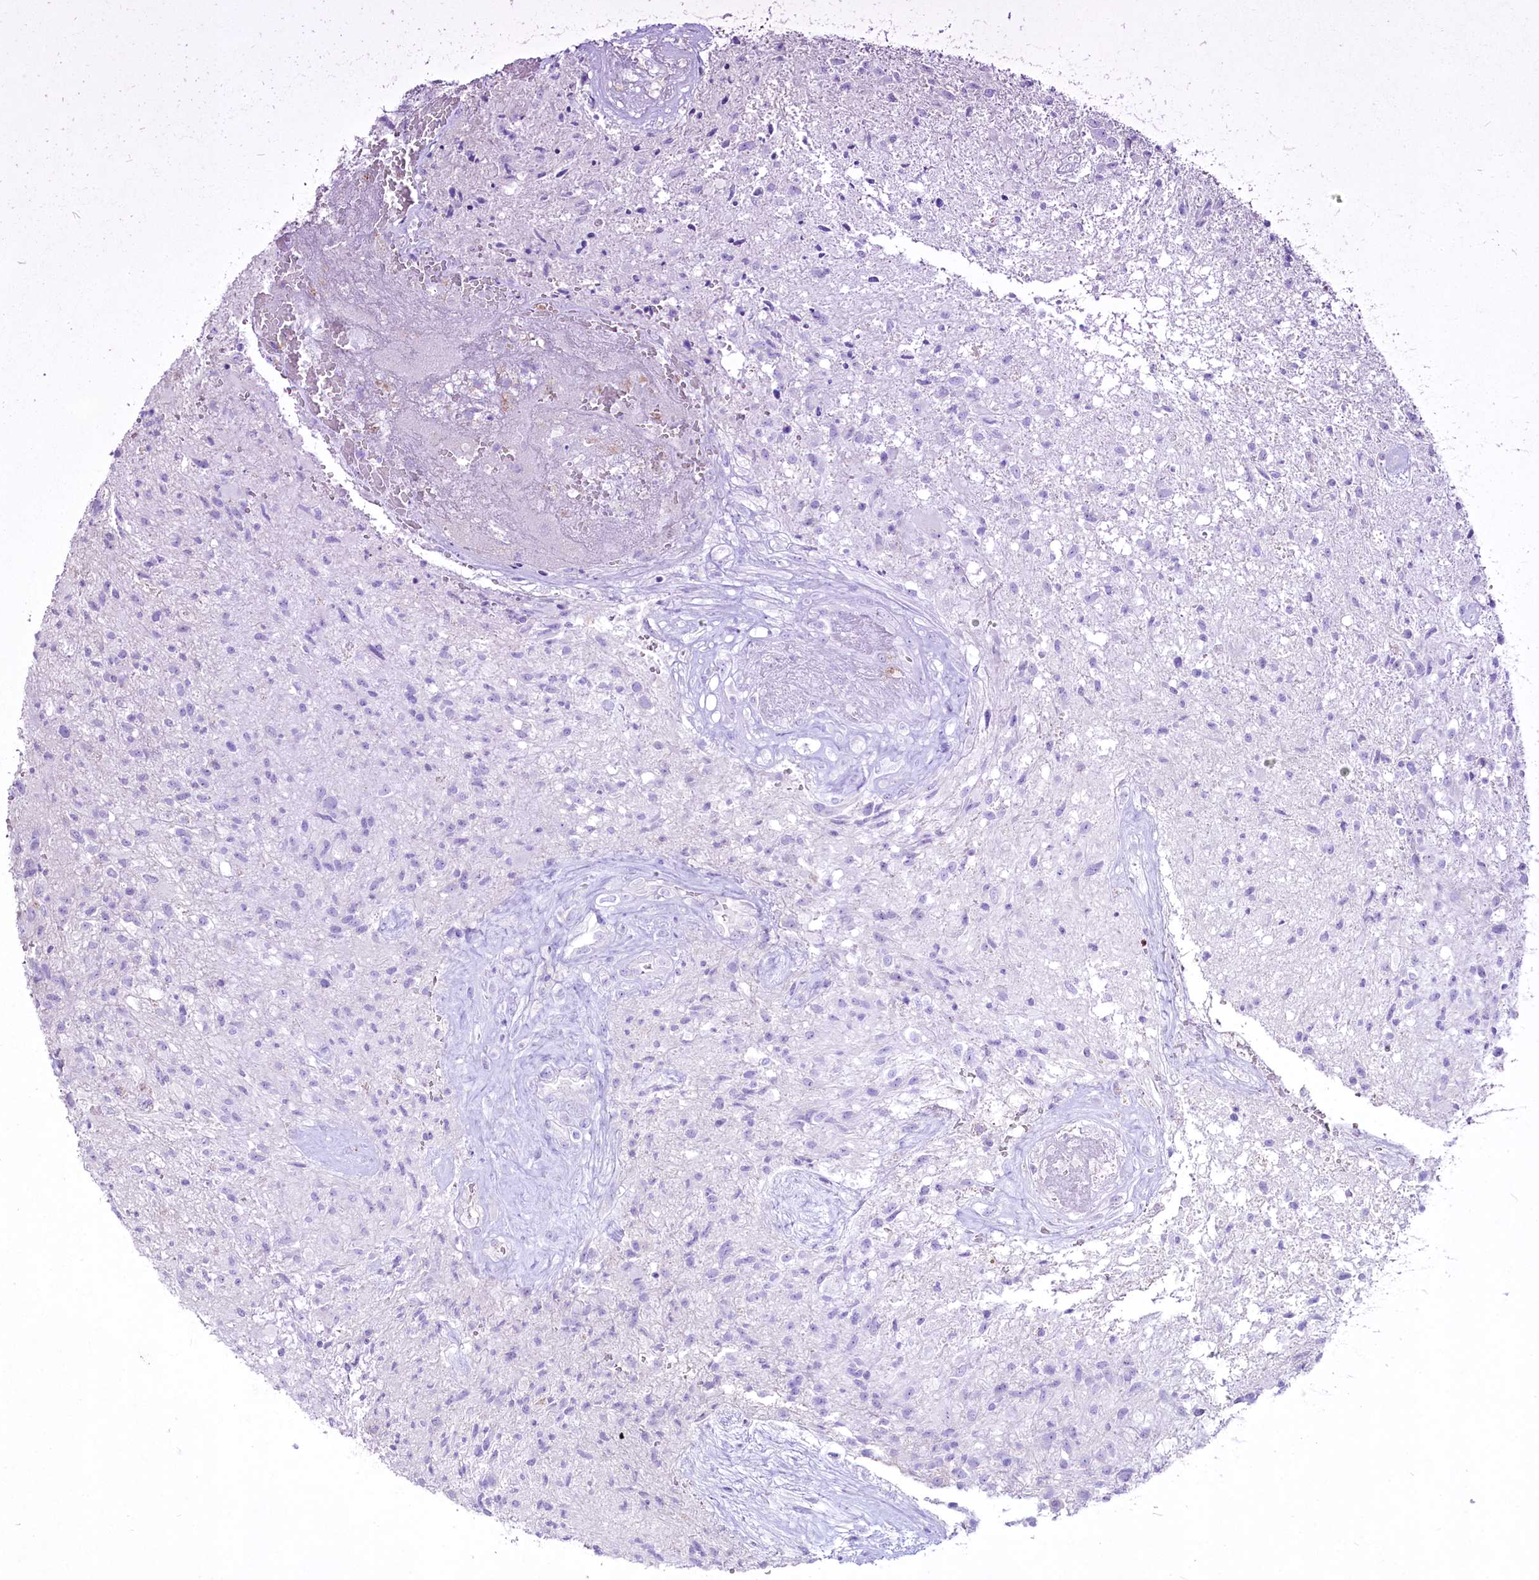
{"staining": {"intensity": "negative", "quantity": "none", "location": "none"}, "tissue": "glioma", "cell_type": "Tumor cells", "image_type": "cancer", "snomed": [{"axis": "morphology", "description": "Glioma, malignant, High grade"}, {"axis": "topography", "description": "Brain"}], "caption": "IHC photomicrograph of glioma stained for a protein (brown), which exhibits no expression in tumor cells.", "gene": "FAM209B", "patient": {"sex": "male", "age": 56}}